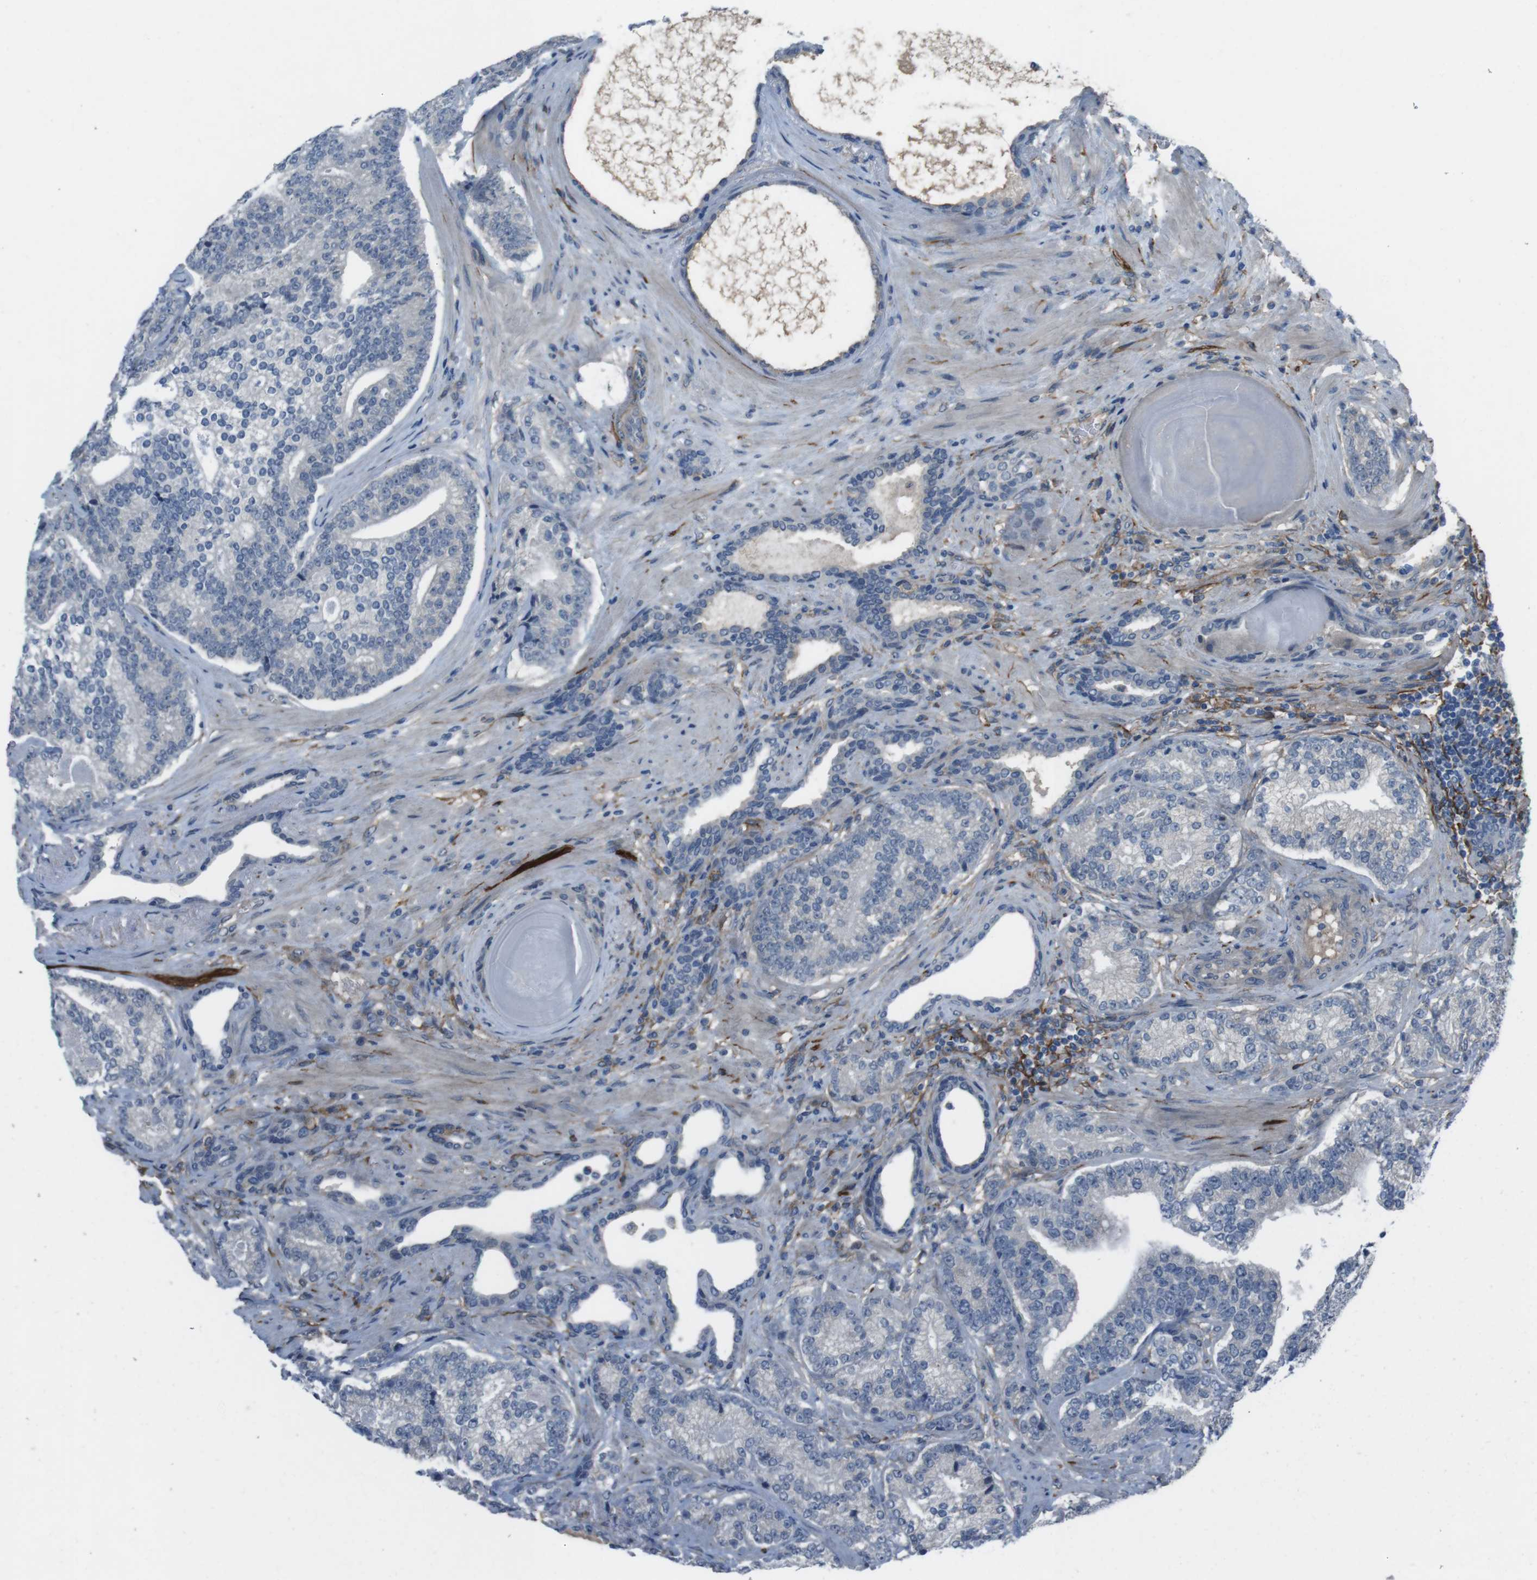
{"staining": {"intensity": "negative", "quantity": "none", "location": "none"}, "tissue": "prostate cancer", "cell_type": "Tumor cells", "image_type": "cancer", "snomed": [{"axis": "morphology", "description": "Adenocarcinoma, High grade"}, {"axis": "topography", "description": "Prostate"}], "caption": "High magnification brightfield microscopy of prostate cancer stained with DAB (brown) and counterstained with hematoxylin (blue): tumor cells show no significant positivity.", "gene": "ANK2", "patient": {"sex": "male", "age": 61}}